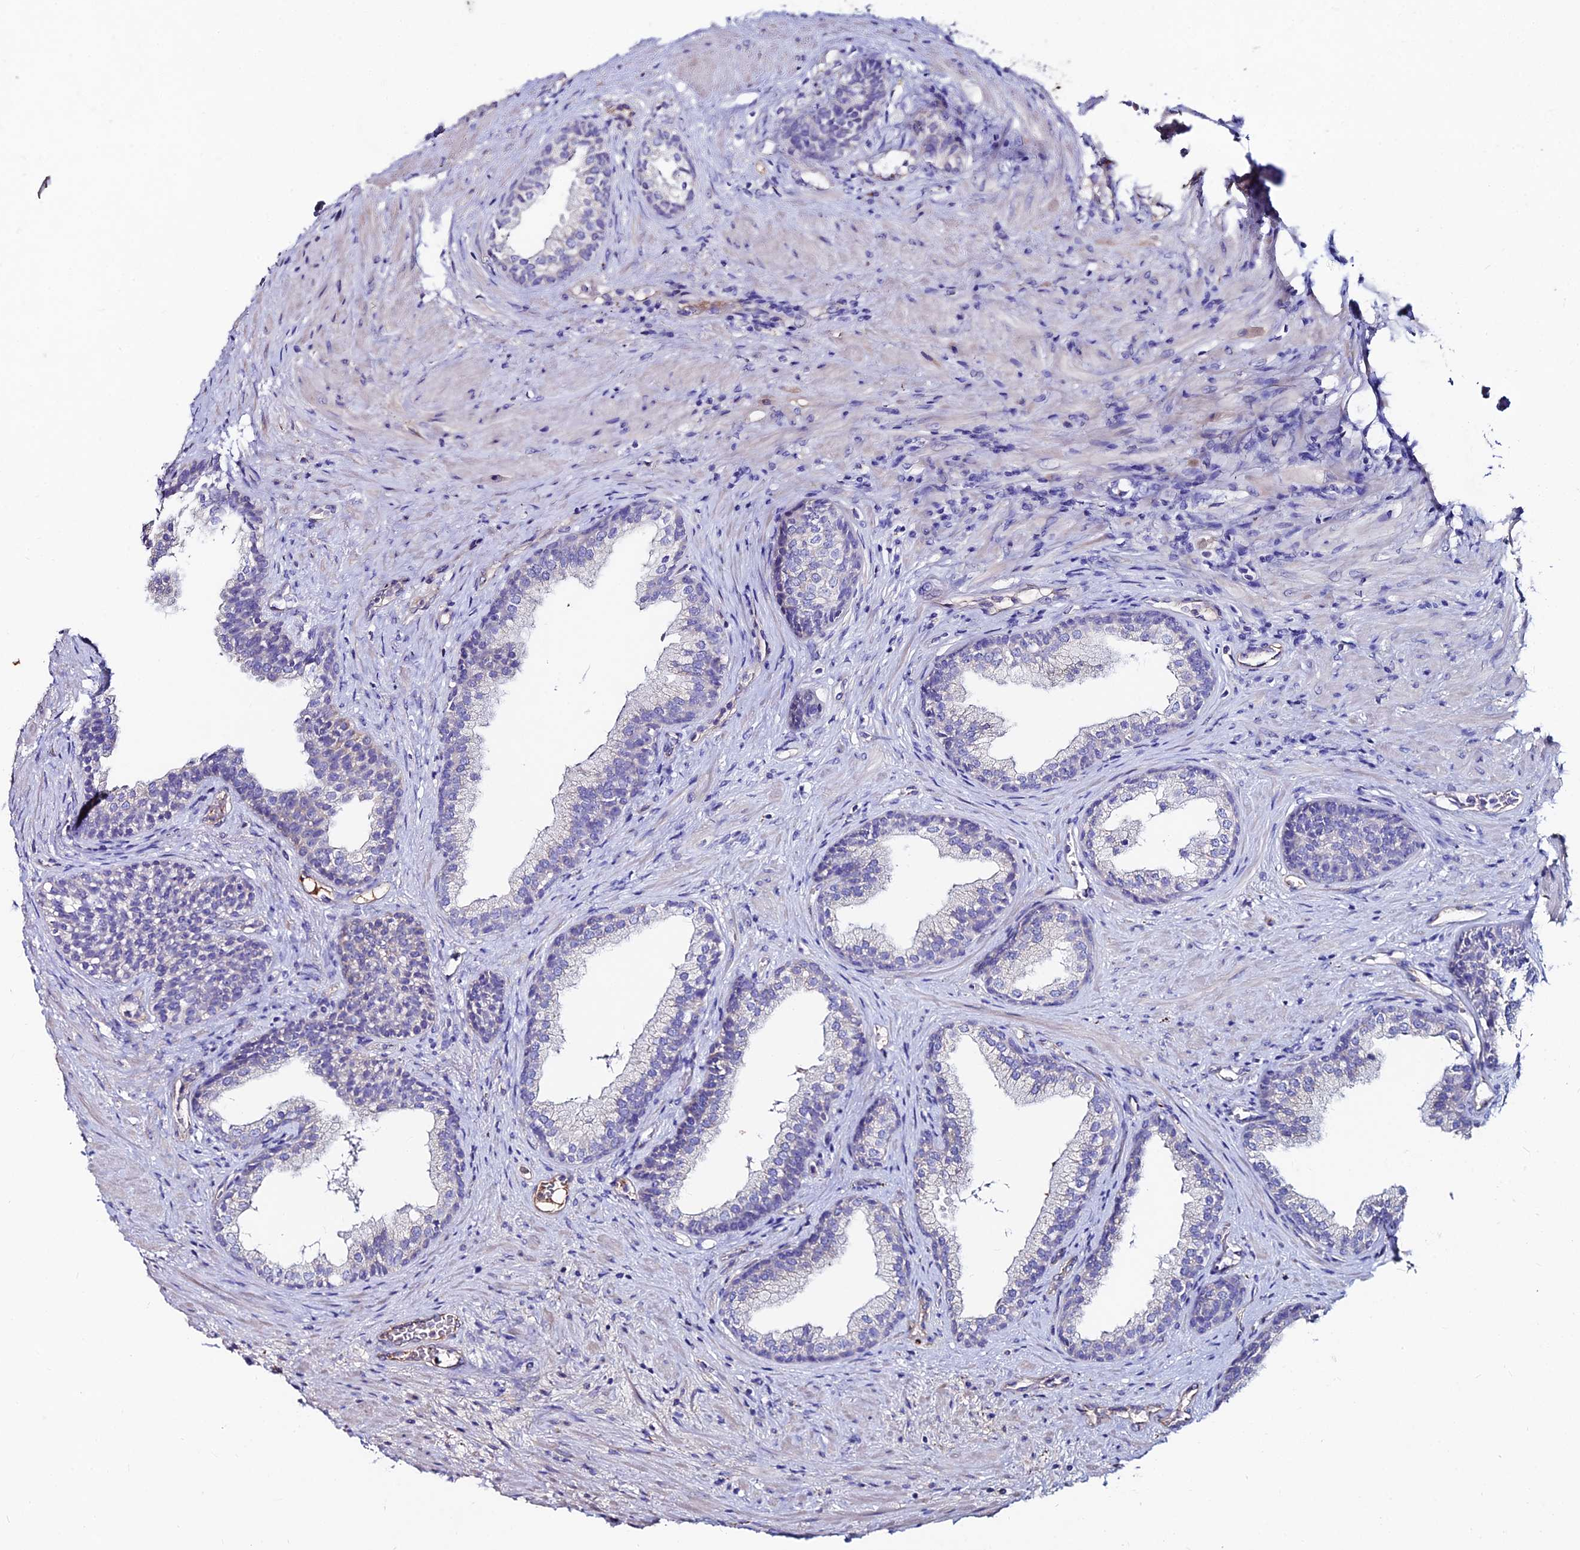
{"staining": {"intensity": "negative", "quantity": "none", "location": "none"}, "tissue": "prostate", "cell_type": "Glandular cells", "image_type": "normal", "snomed": [{"axis": "morphology", "description": "Normal tissue, NOS"}, {"axis": "topography", "description": "Prostate"}], "caption": "Immunohistochemistry of normal human prostate exhibits no expression in glandular cells.", "gene": "SLC25A16", "patient": {"sex": "male", "age": 76}}